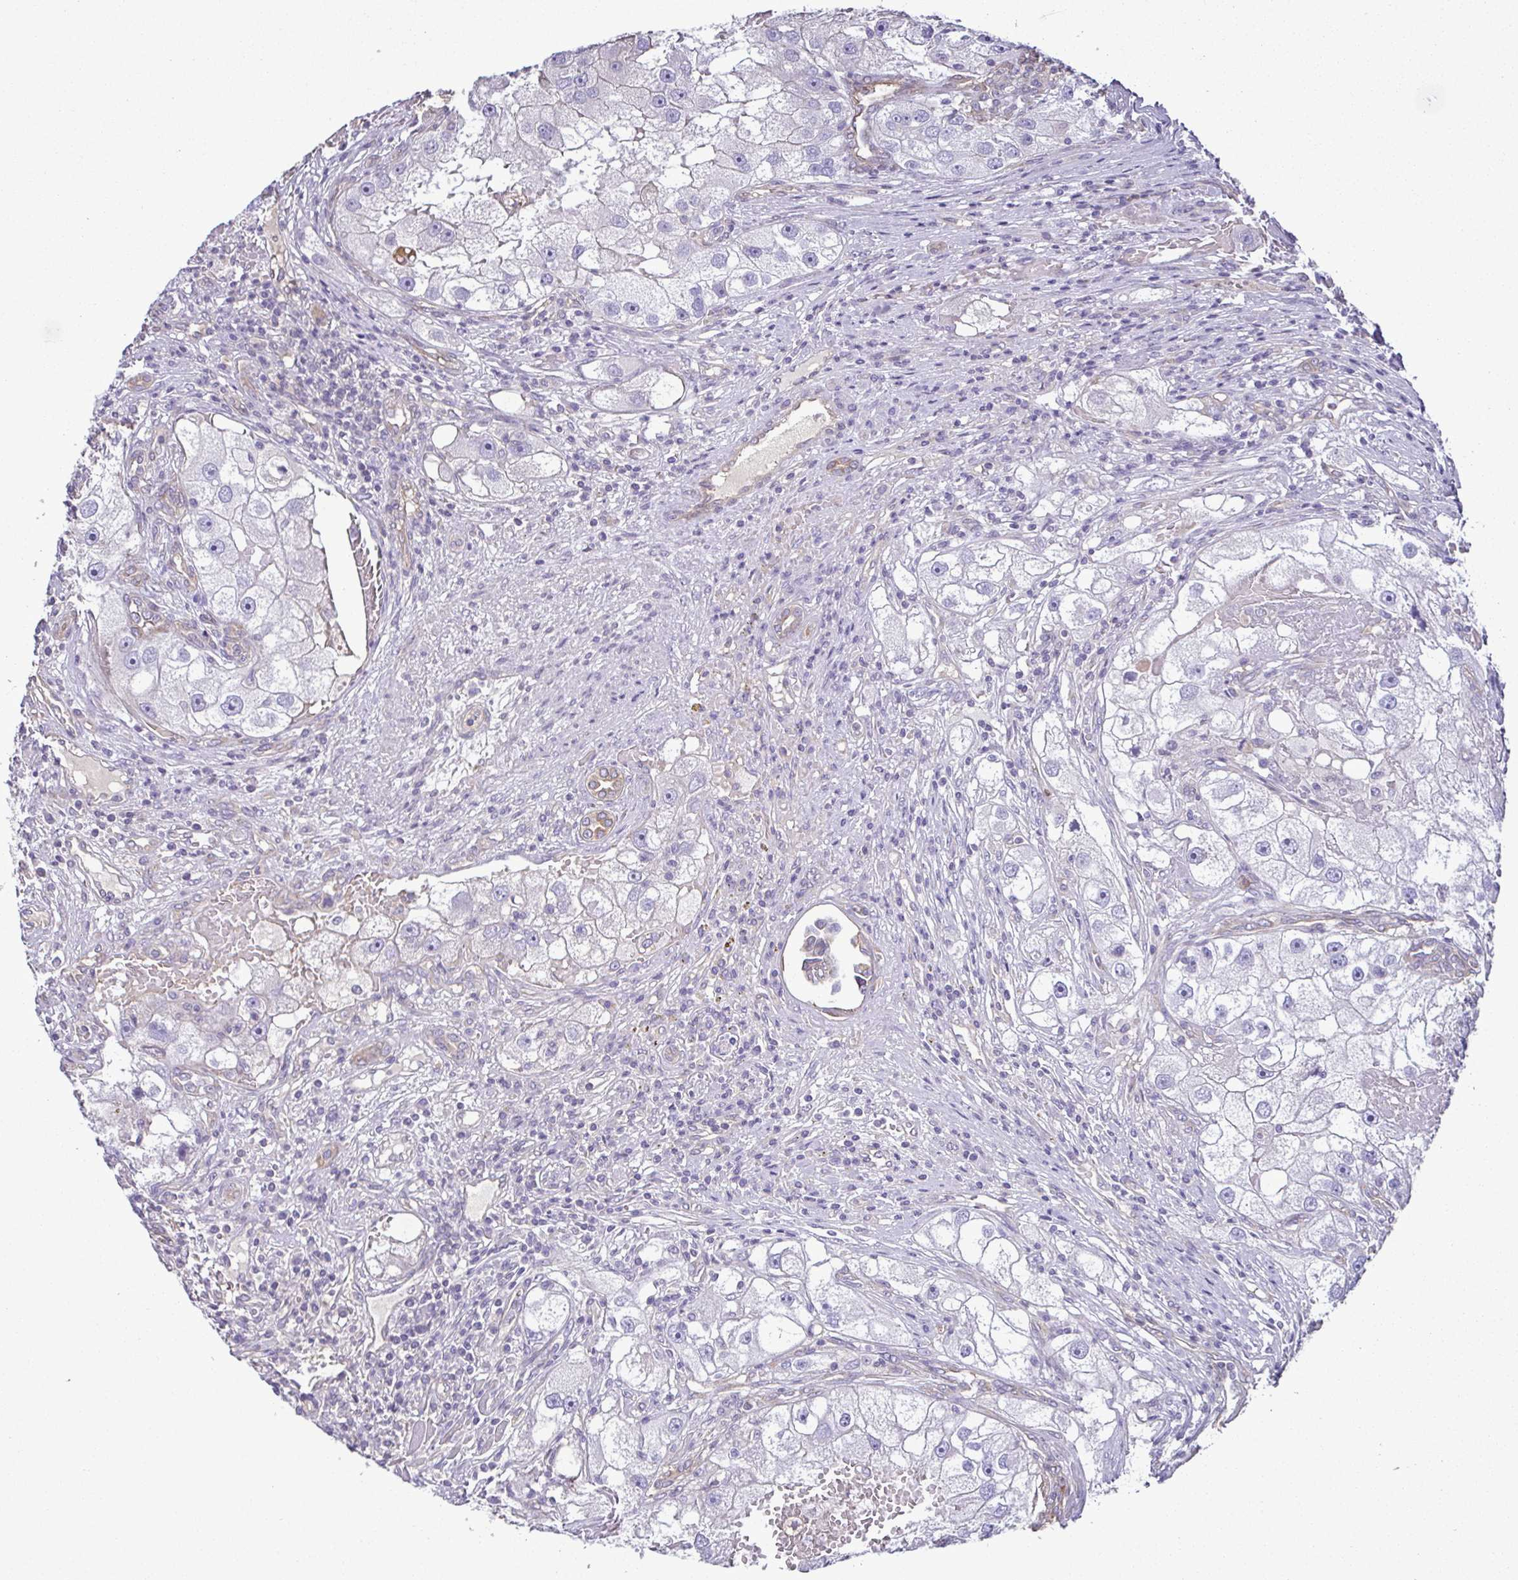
{"staining": {"intensity": "negative", "quantity": "none", "location": "none"}, "tissue": "renal cancer", "cell_type": "Tumor cells", "image_type": "cancer", "snomed": [{"axis": "morphology", "description": "Adenocarcinoma, NOS"}, {"axis": "topography", "description": "Kidney"}], "caption": "Immunohistochemical staining of human renal adenocarcinoma exhibits no significant expression in tumor cells.", "gene": "MYL10", "patient": {"sex": "male", "age": 63}}